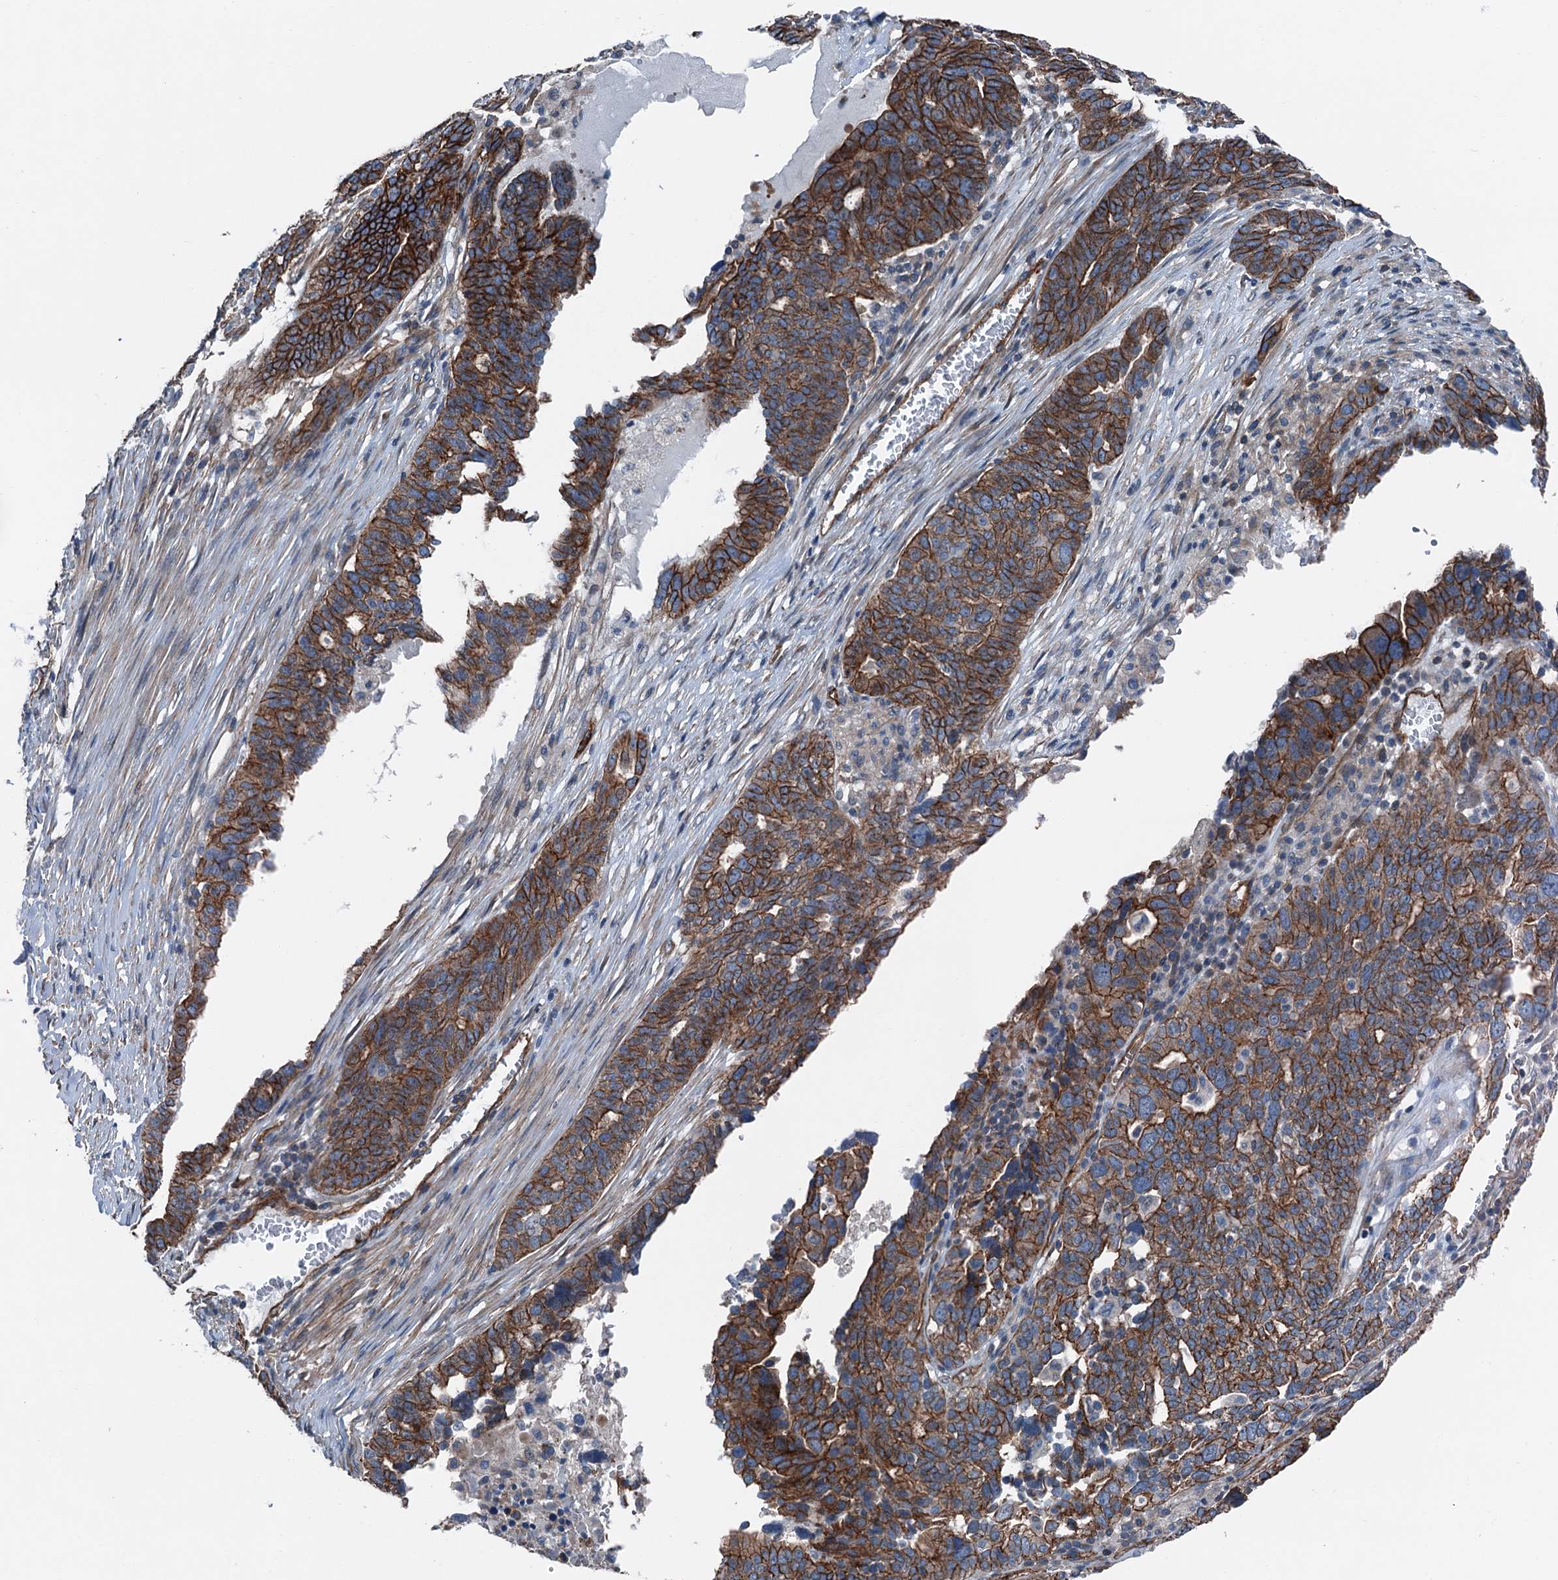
{"staining": {"intensity": "strong", "quantity": ">75%", "location": "cytoplasmic/membranous"}, "tissue": "ovarian cancer", "cell_type": "Tumor cells", "image_type": "cancer", "snomed": [{"axis": "morphology", "description": "Cystadenocarcinoma, serous, NOS"}, {"axis": "topography", "description": "Ovary"}], "caption": "Immunohistochemical staining of serous cystadenocarcinoma (ovarian) exhibits high levels of strong cytoplasmic/membranous protein staining in about >75% of tumor cells.", "gene": "NMRAL1", "patient": {"sex": "female", "age": 59}}